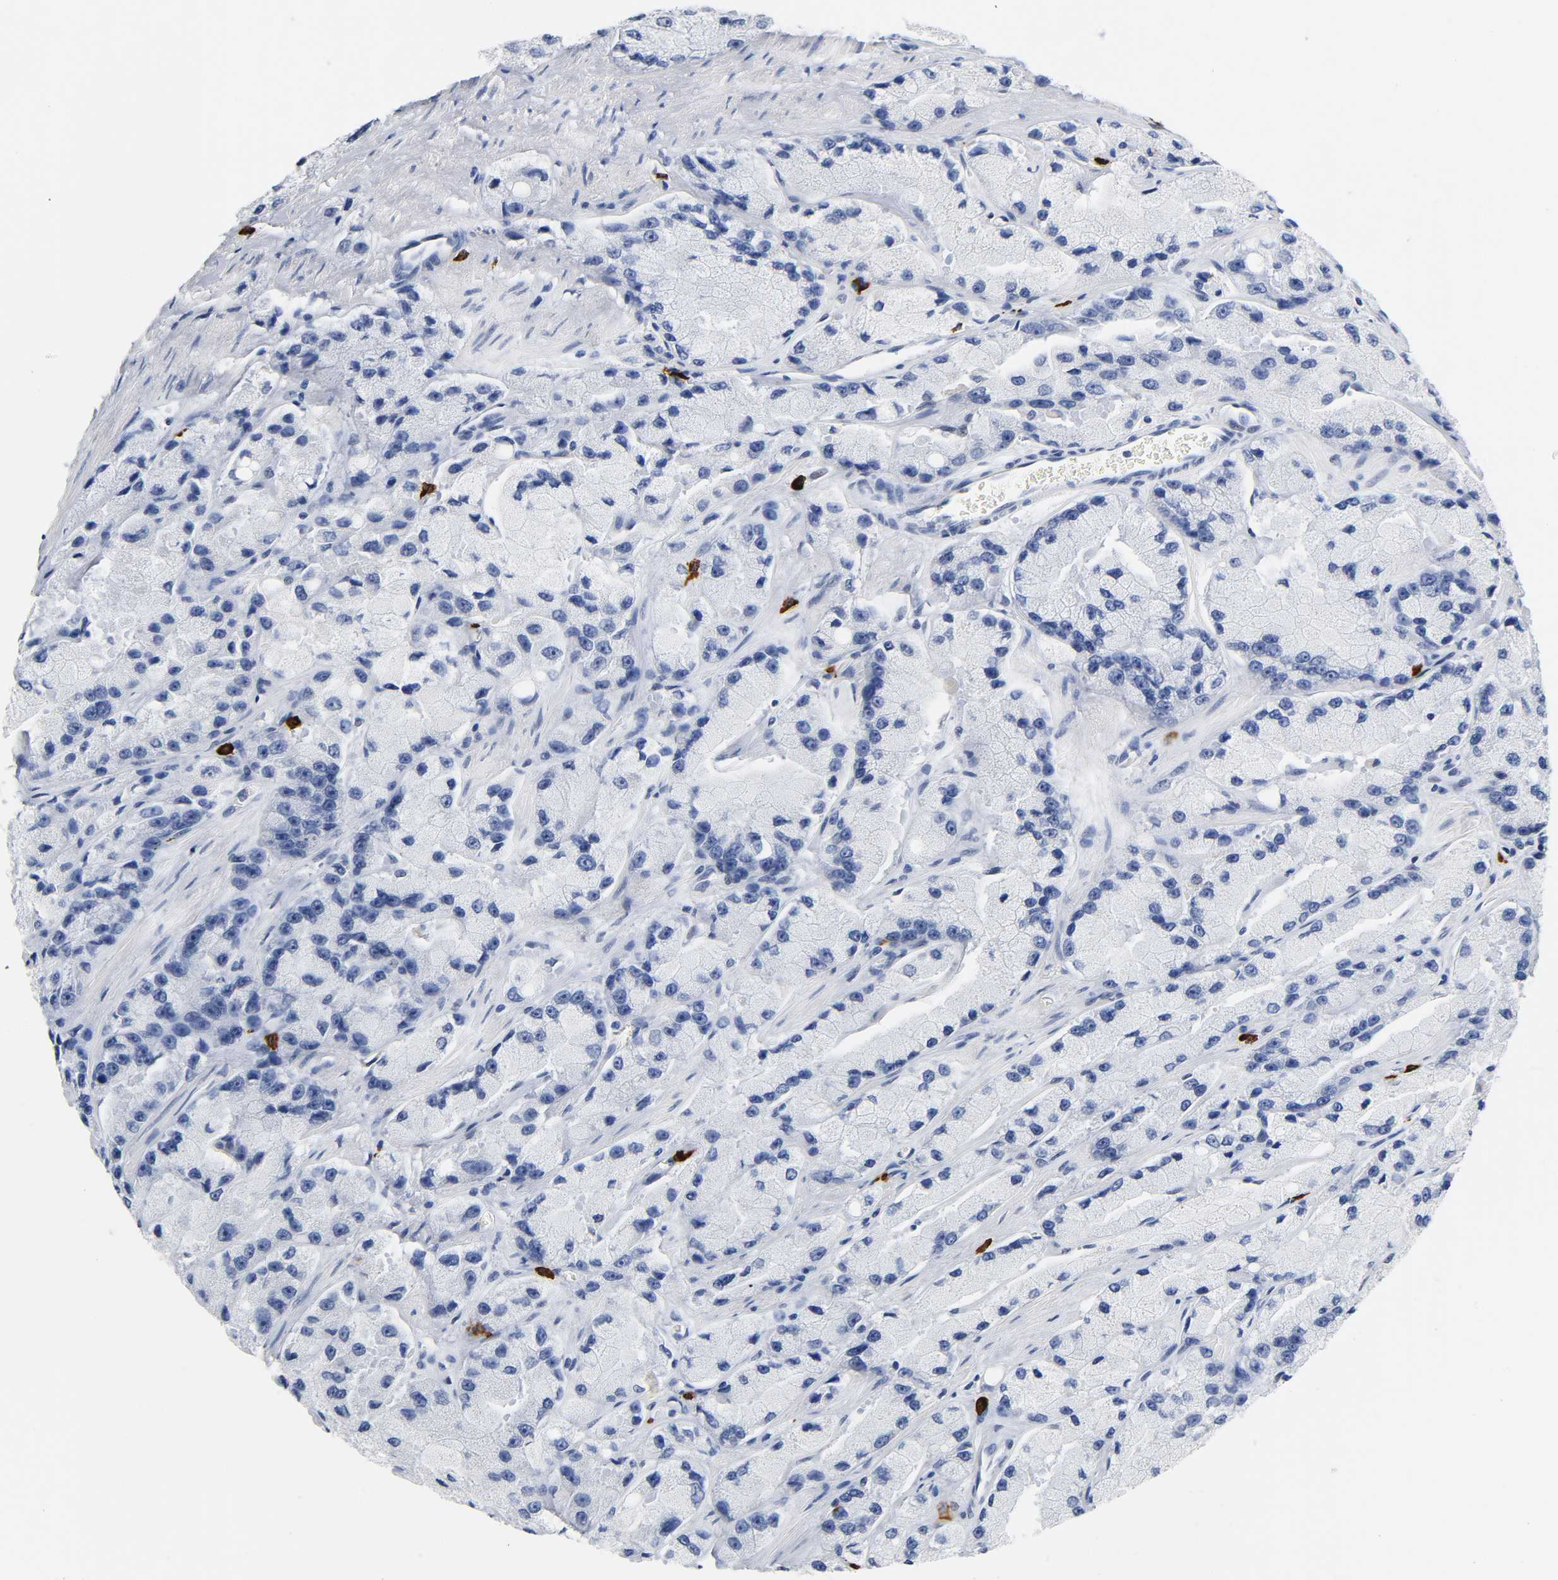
{"staining": {"intensity": "negative", "quantity": "none", "location": "none"}, "tissue": "prostate cancer", "cell_type": "Tumor cells", "image_type": "cancer", "snomed": [{"axis": "morphology", "description": "Adenocarcinoma, High grade"}, {"axis": "topography", "description": "Prostate"}], "caption": "Tumor cells are negative for protein expression in human prostate cancer.", "gene": "NAB2", "patient": {"sex": "male", "age": 58}}